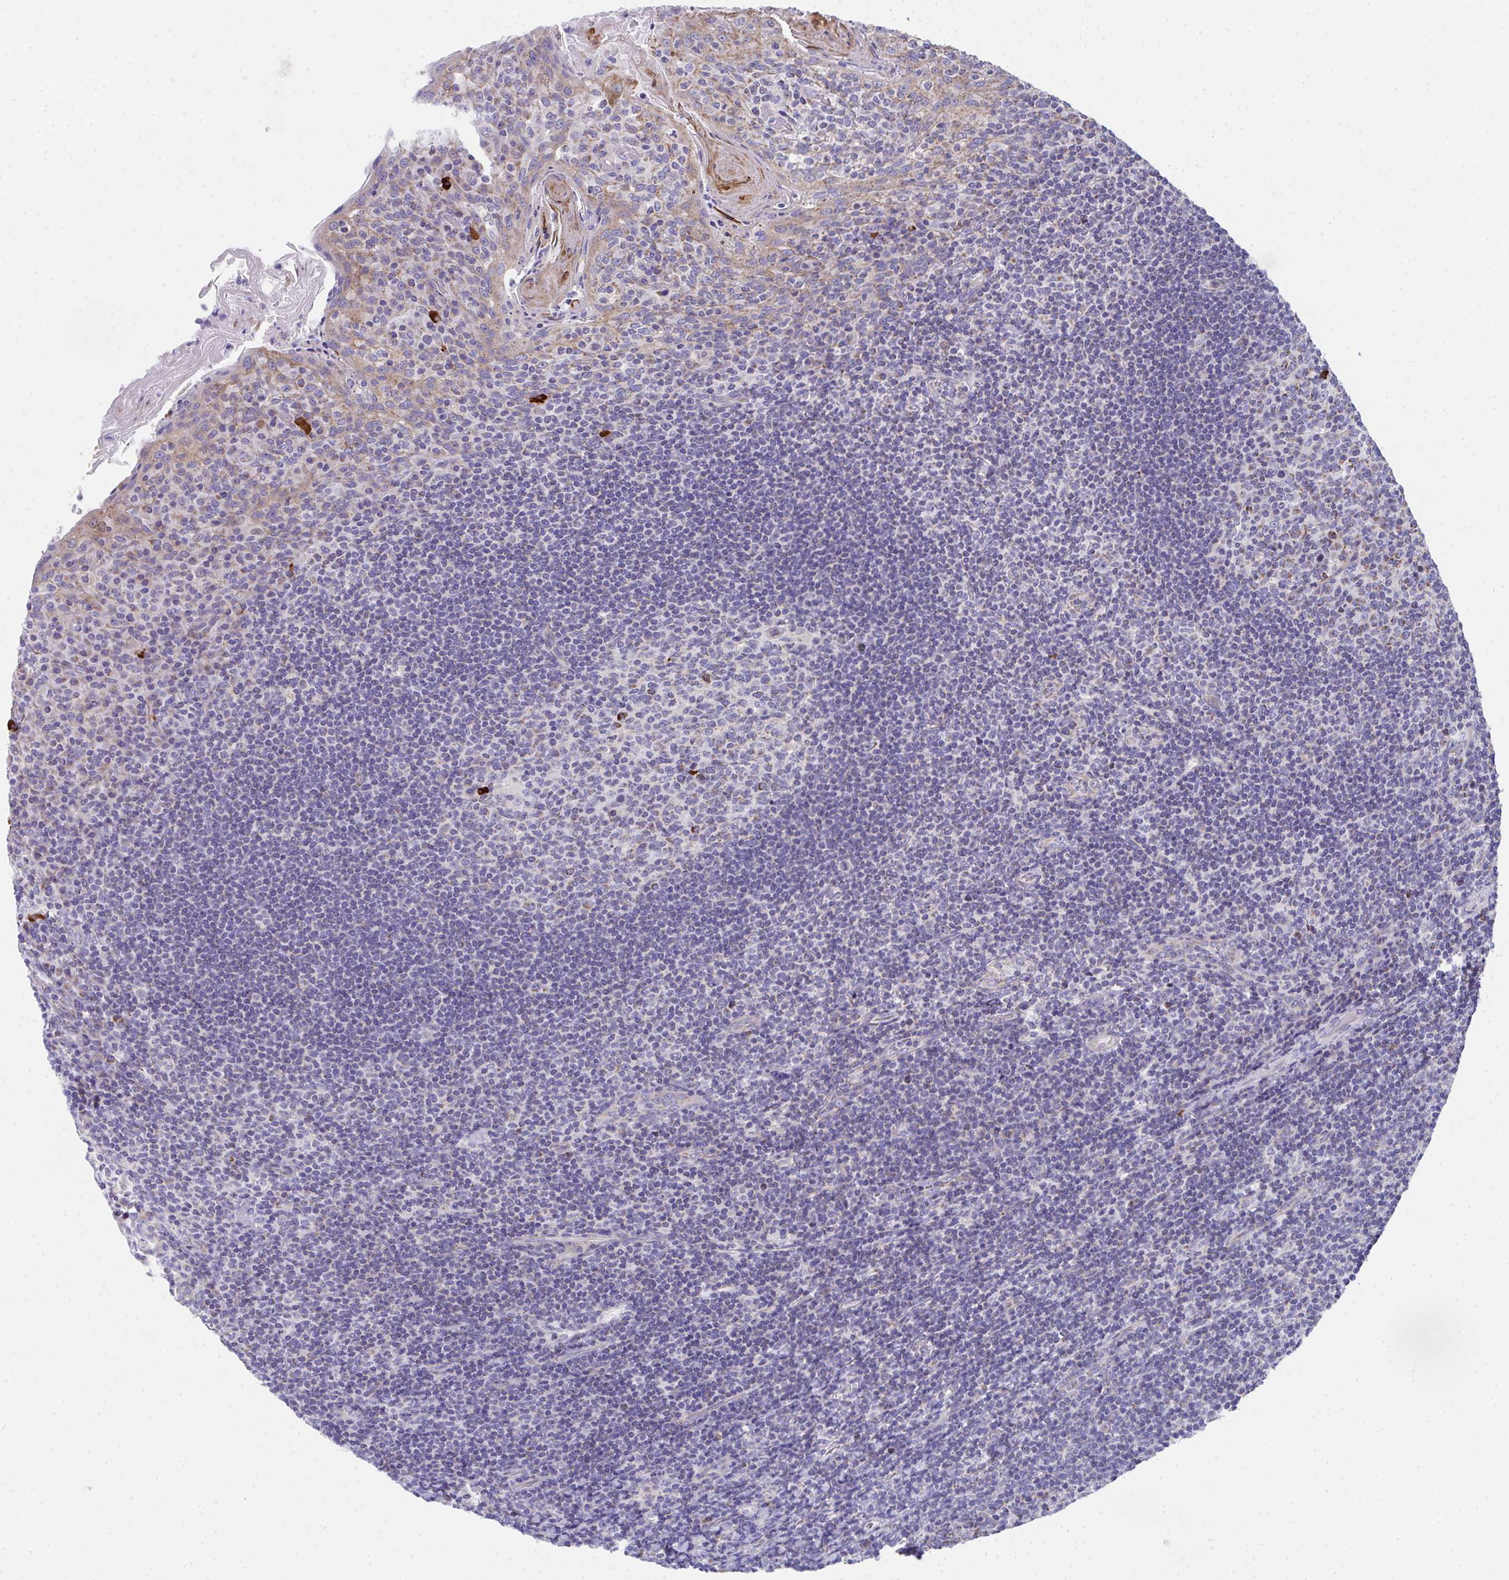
{"staining": {"intensity": "moderate", "quantity": "<25%", "location": "cytoplasmic/membranous"}, "tissue": "tonsil", "cell_type": "Germinal center cells", "image_type": "normal", "snomed": [{"axis": "morphology", "description": "Normal tissue, NOS"}, {"axis": "topography", "description": "Tonsil"}], "caption": "High-power microscopy captured an IHC photomicrograph of benign tonsil, revealing moderate cytoplasmic/membranous expression in about <25% of germinal center cells.", "gene": "IL37", "patient": {"sex": "female", "age": 10}}